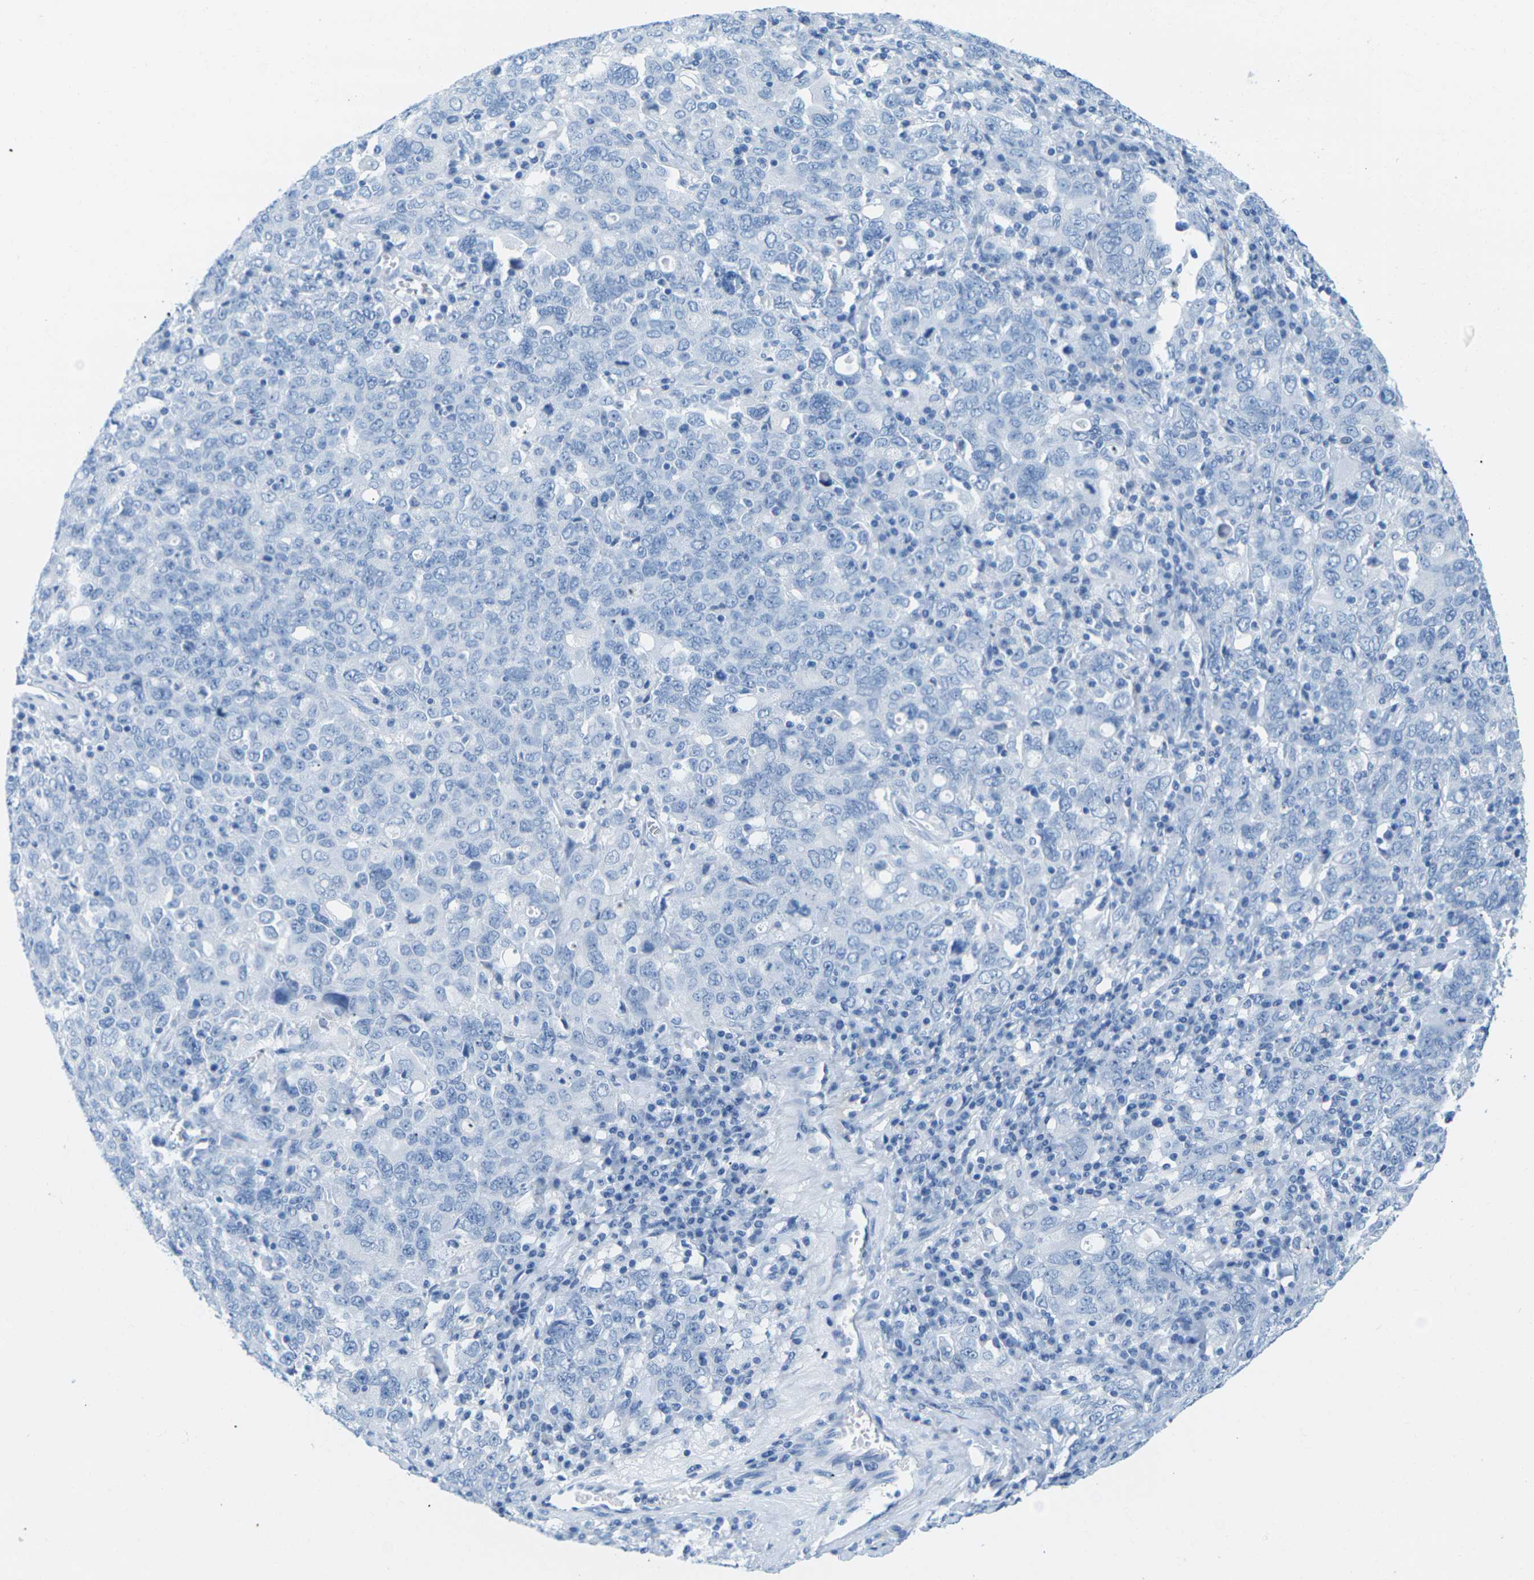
{"staining": {"intensity": "negative", "quantity": "none", "location": "none"}, "tissue": "ovarian cancer", "cell_type": "Tumor cells", "image_type": "cancer", "snomed": [{"axis": "morphology", "description": "Carcinoma, endometroid"}, {"axis": "topography", "description": "Ovary"}], "caption": "Tumor cells show no significant positivity in ovarian cancer.", "gene": "SLC12A1", "patient": {"sex": "female", "age": 62}}